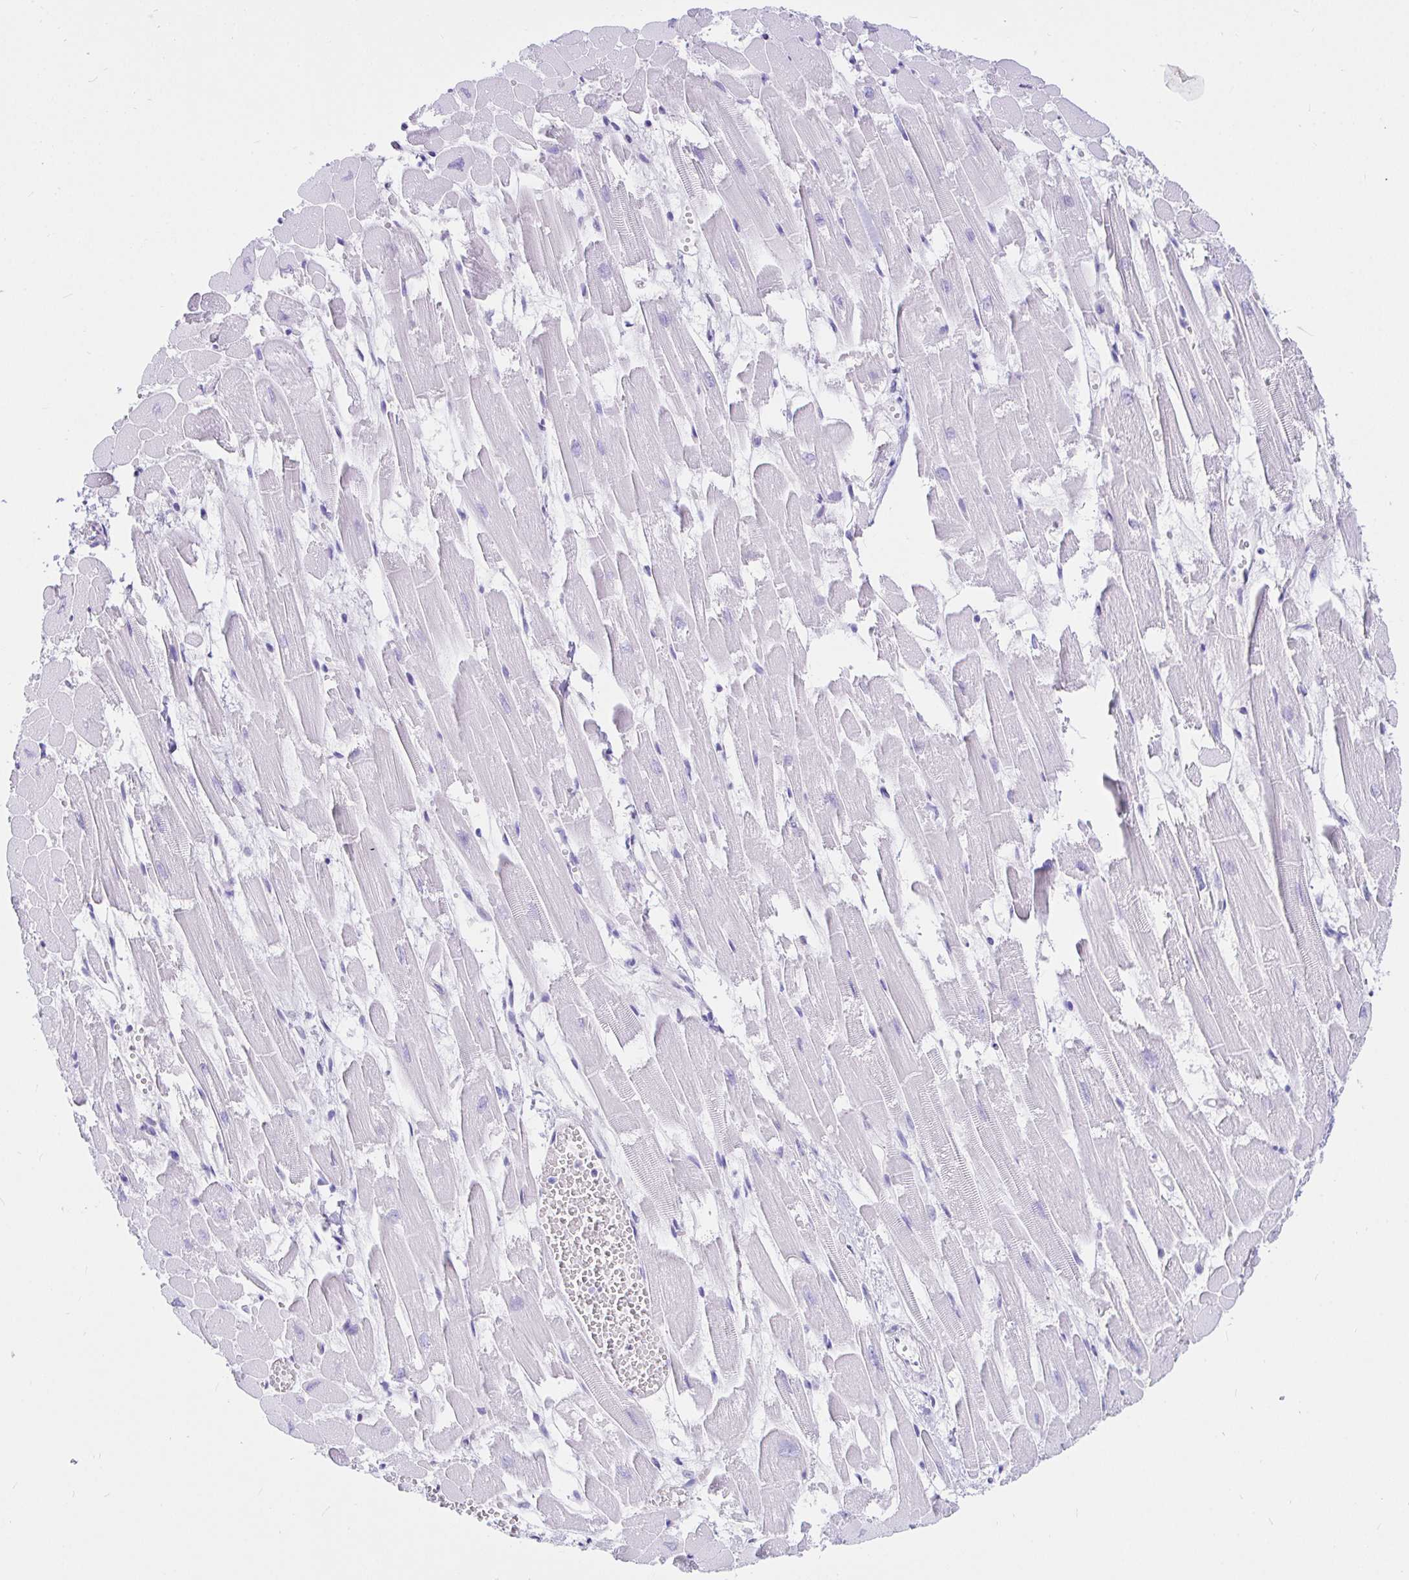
{"staining": {"intensity": "negative", "quantity": "none", "location": "none"}, "tissue": "heart muscle", "cell_type": "Cardiomyocytes", "image_type": "normal", "snomed": [{"axis": "morphology", "description": "Normal tissue, NOS"}, {"axis": "topography", "description": "Heart"}], "caption": "IHC photomicrograph of benign human heart muscle stained for a protein (brown), which demonstrates no expression in cardiomyocytes. (Brightfield microscopy of DAB (3,3'-diaminobenzidine) IHC at high magnification).", "gene": "CCDC62", "patient": {"sex": "female", "age": 52}}